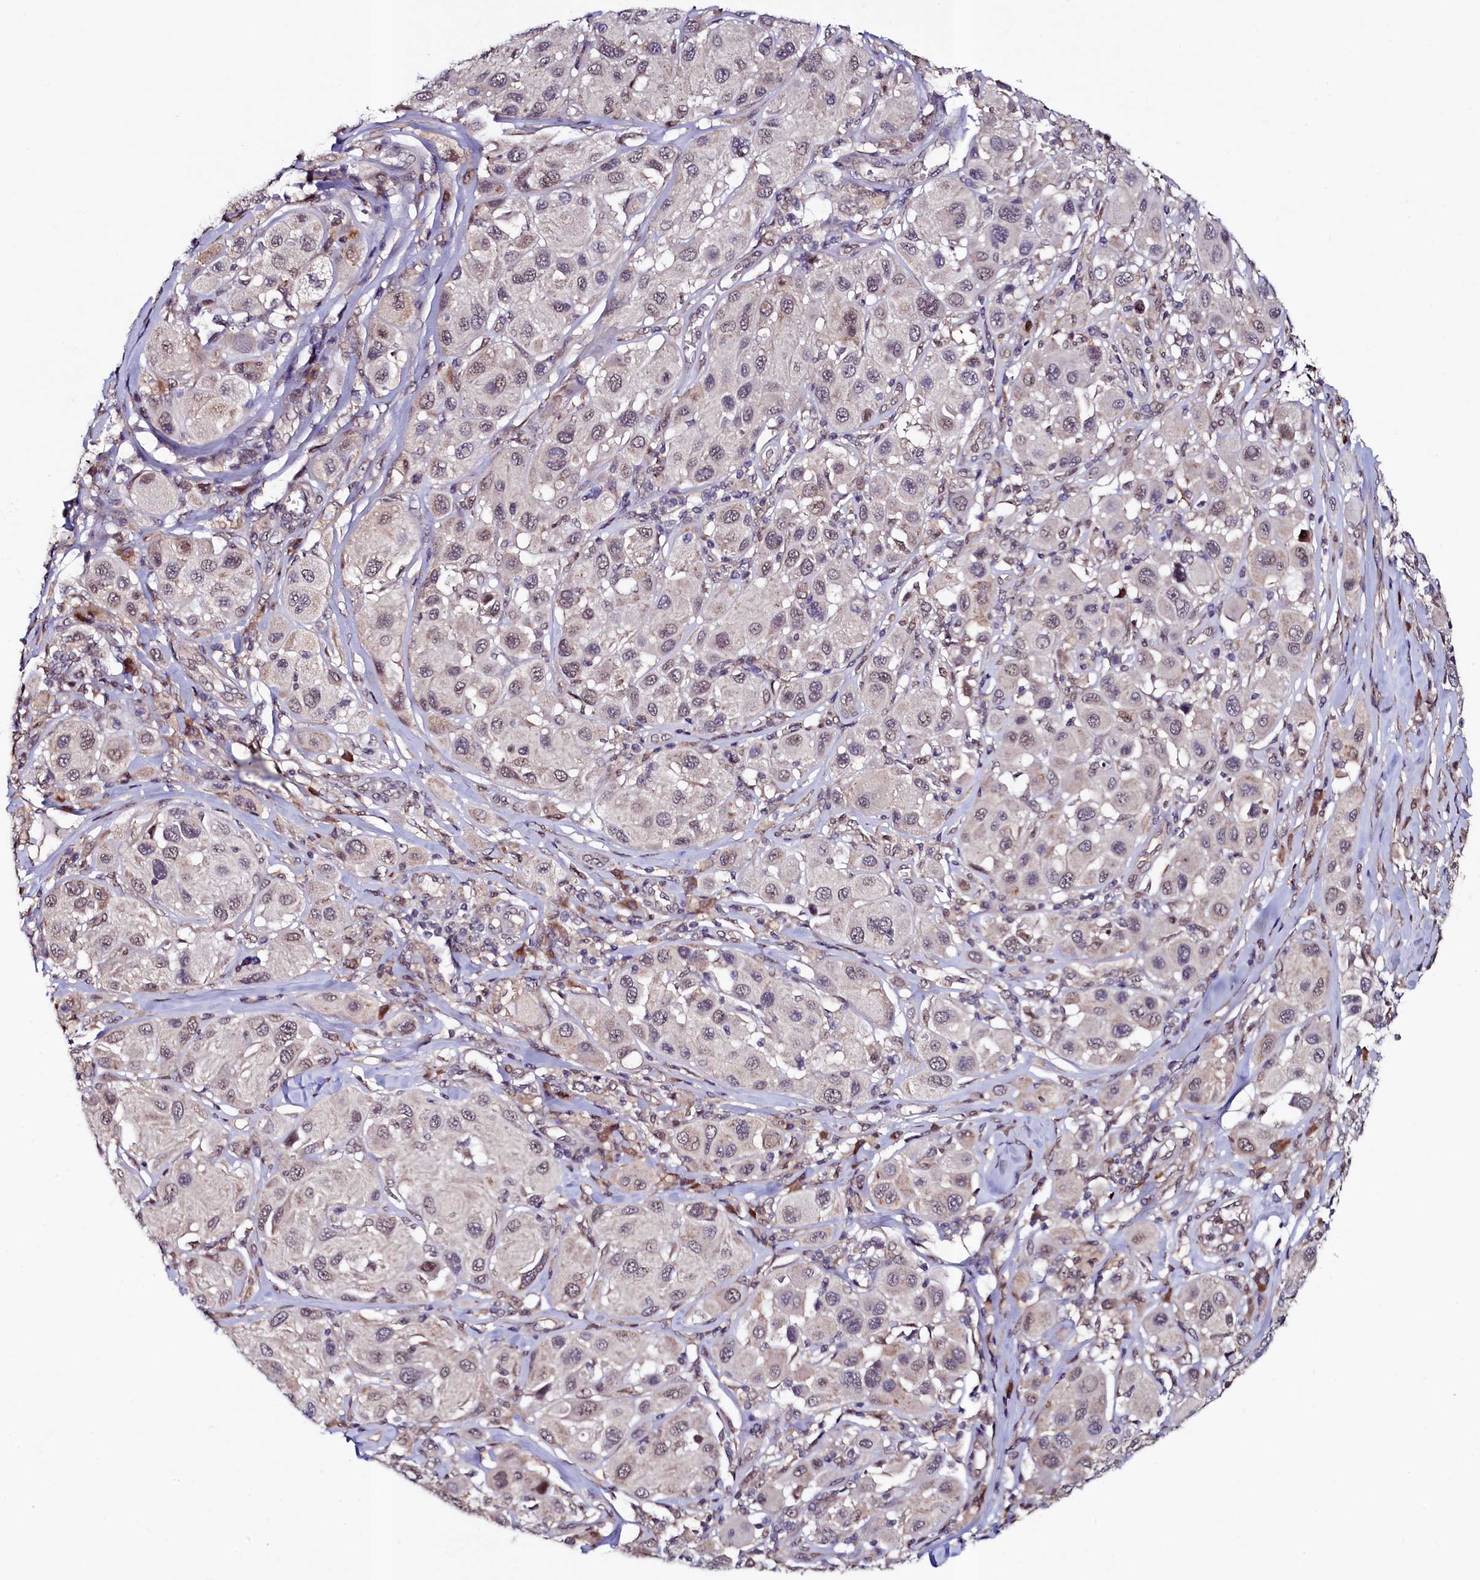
{"staining": {"intensity": "weak", "quantity": "25%-75%", "location": "nuclear"}, "tissue": "melanoma", "cell_type": "Tumor cells", "image_type": "cancer", "snomed": [{"axis": "morphology", "description": "Malignant melanoma, Metastatic site"}, {"axis": "topography", "description": "Skin"}], "caption": "Malignant melanoma (metastatic site) tissue reveals weak nuclear staining in about 25%-75% of tumor cells", "gene": "LEO1", "patient": {"sex": "male", "age": 41}}